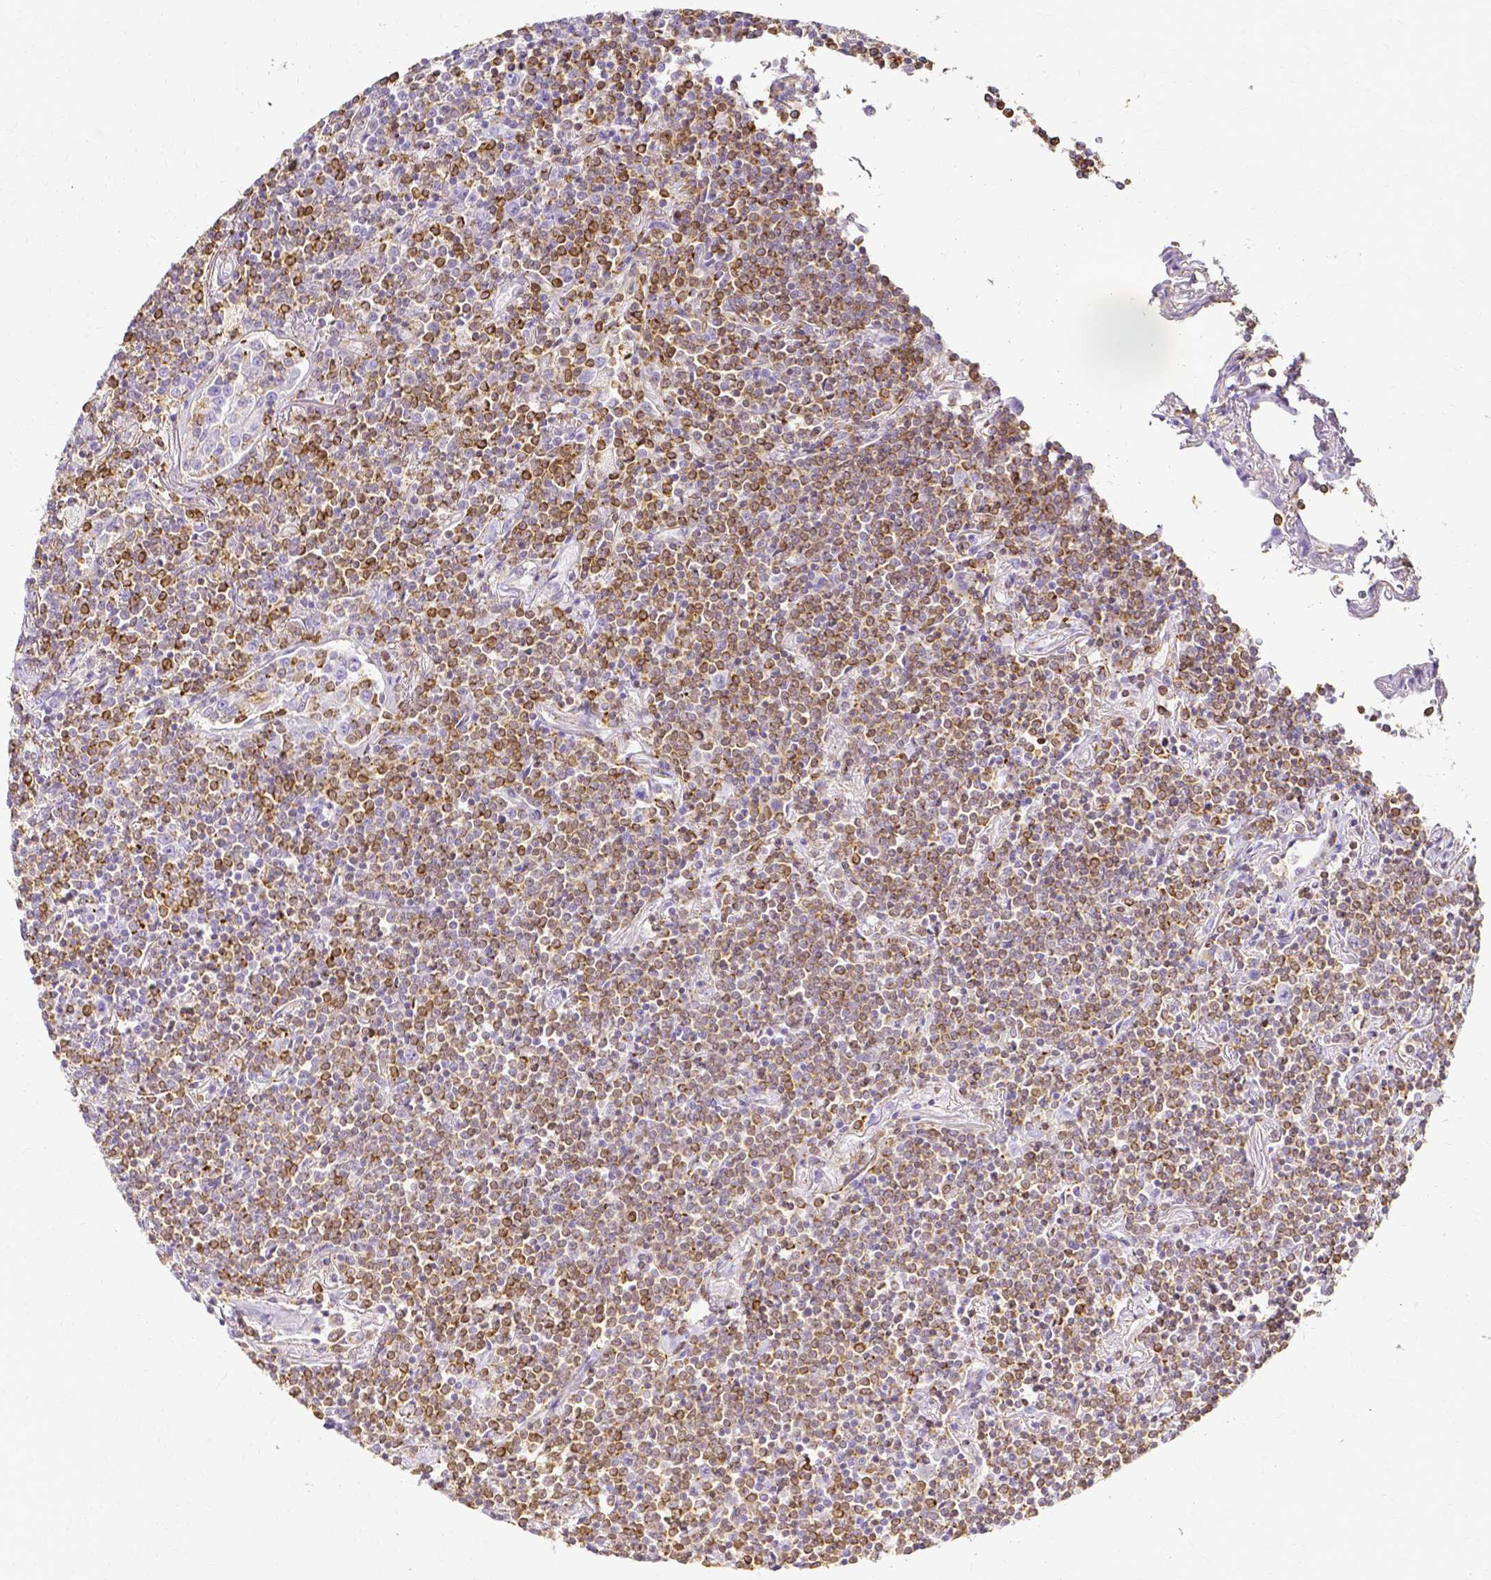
{"staining": {"intensity": "moderate", "quantity": "25%-75%", "location": "cytoplasmic/membranous"}, "tissue": "lymphoma", "cell_type": "Tumor cells", "image_type": "cancer", "snomed": [{"axis": "morphology", "description": "Malignant lymphoma, non-Hodgkin's type, Low grade"}, {"axis": "topography", "description": "Lung"}], "caption": "This image demonstrates lymphoma stained with IHC to label a protein in brown. The cytoplasmic/membranous of tumor cells show moderate positivity for the protein. Nuclei are counter-stained blue.", "gene": "HSPA12A", "patient": {"sex": "female", "age": 71}}